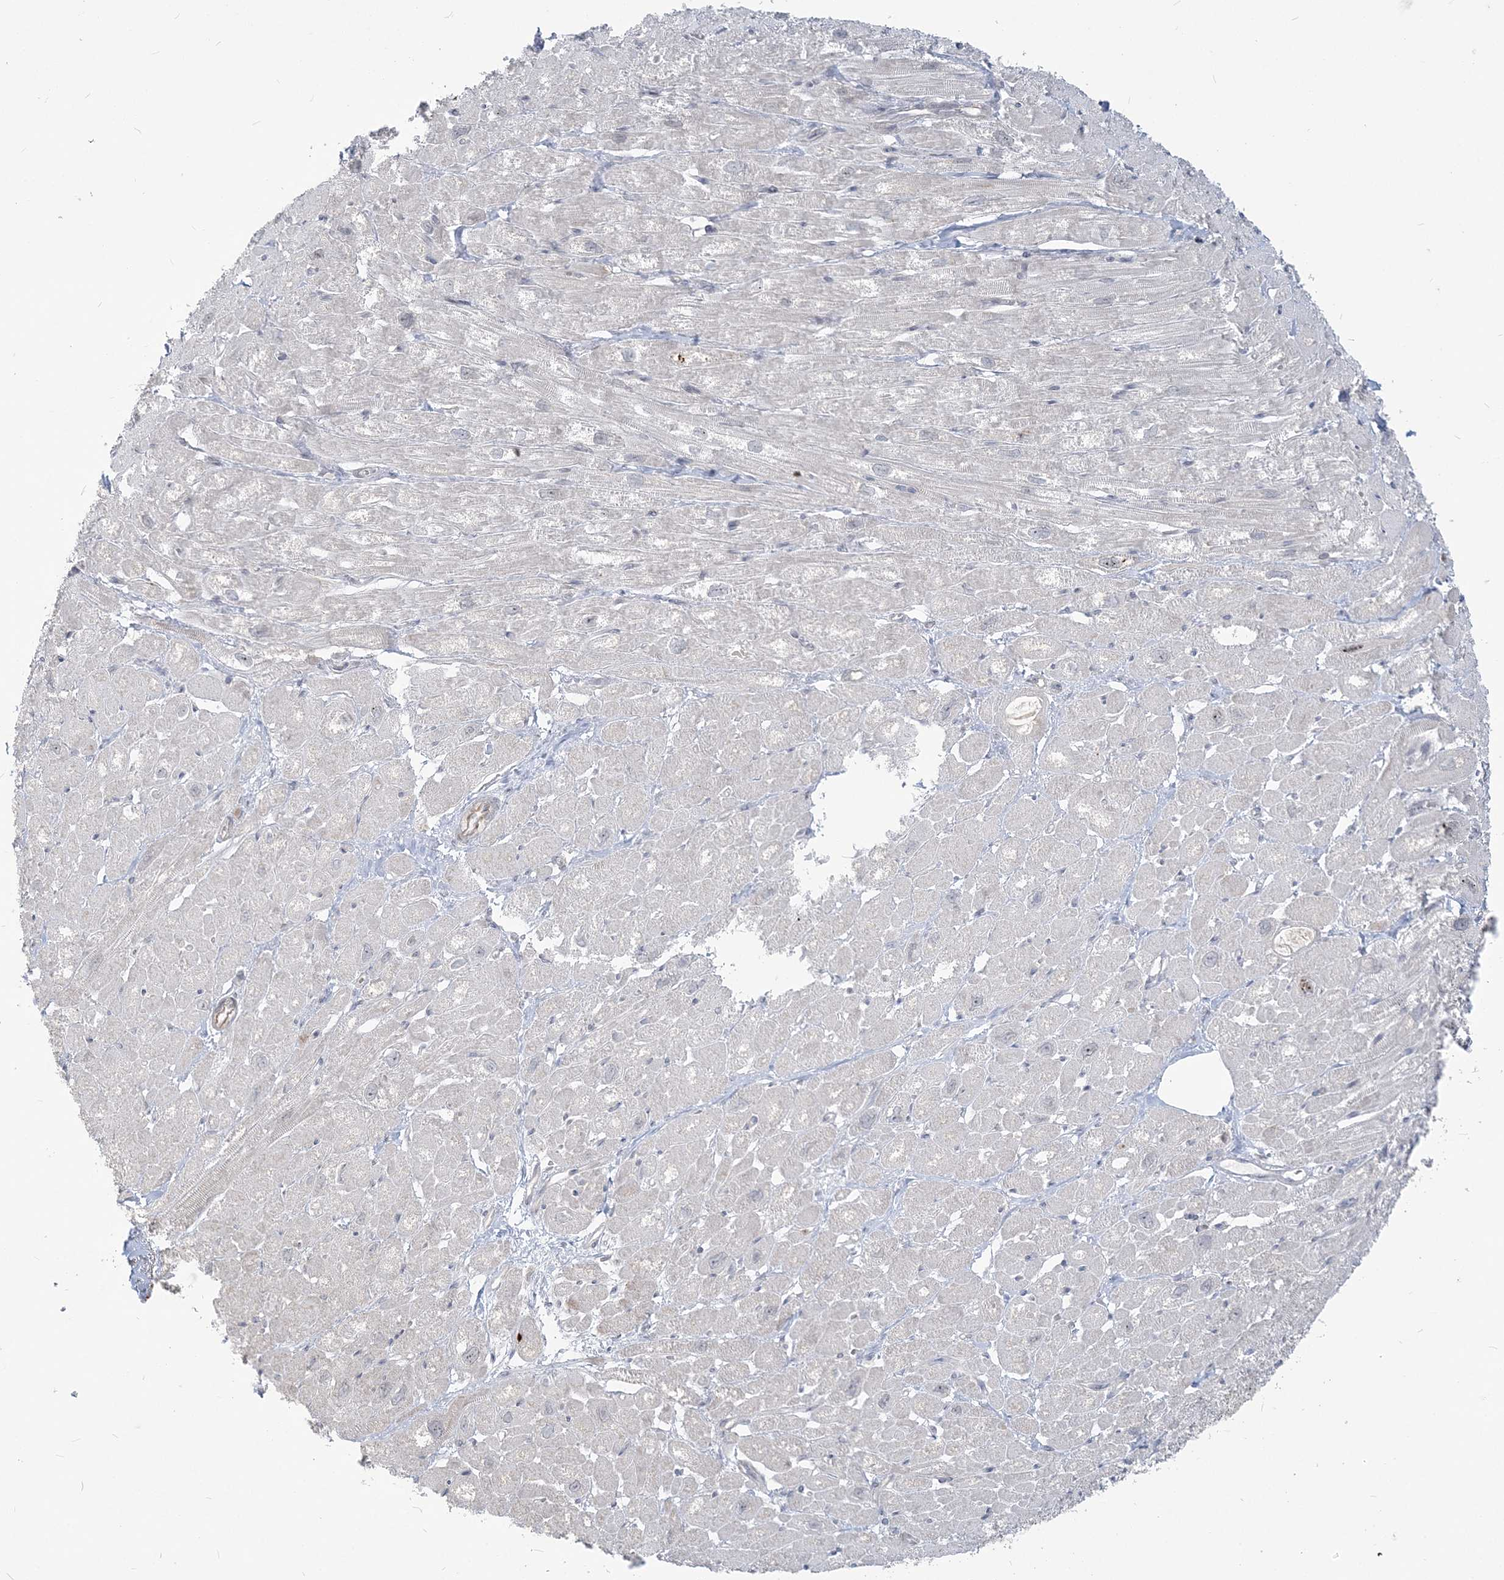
{"staining": {"intensity": "weak", "quantity": "<25%", "location": "cytoplasmic/membranous"}, "tissue": "heart muscle", "cell_type": "Cardiomyocytes", "image_type": "normal", "snomed": [{"axis": "morphology", "description": "Normal tissue, NOS"}, {"axis": "topography", "description": "Heart"}], "caption": "Immunohistochemistry (IHC) of normal heart muscle shows no staining in cardiomyocytes.", "gene": "SDAD1", "patient": {"sex": "male", "age": 50}}